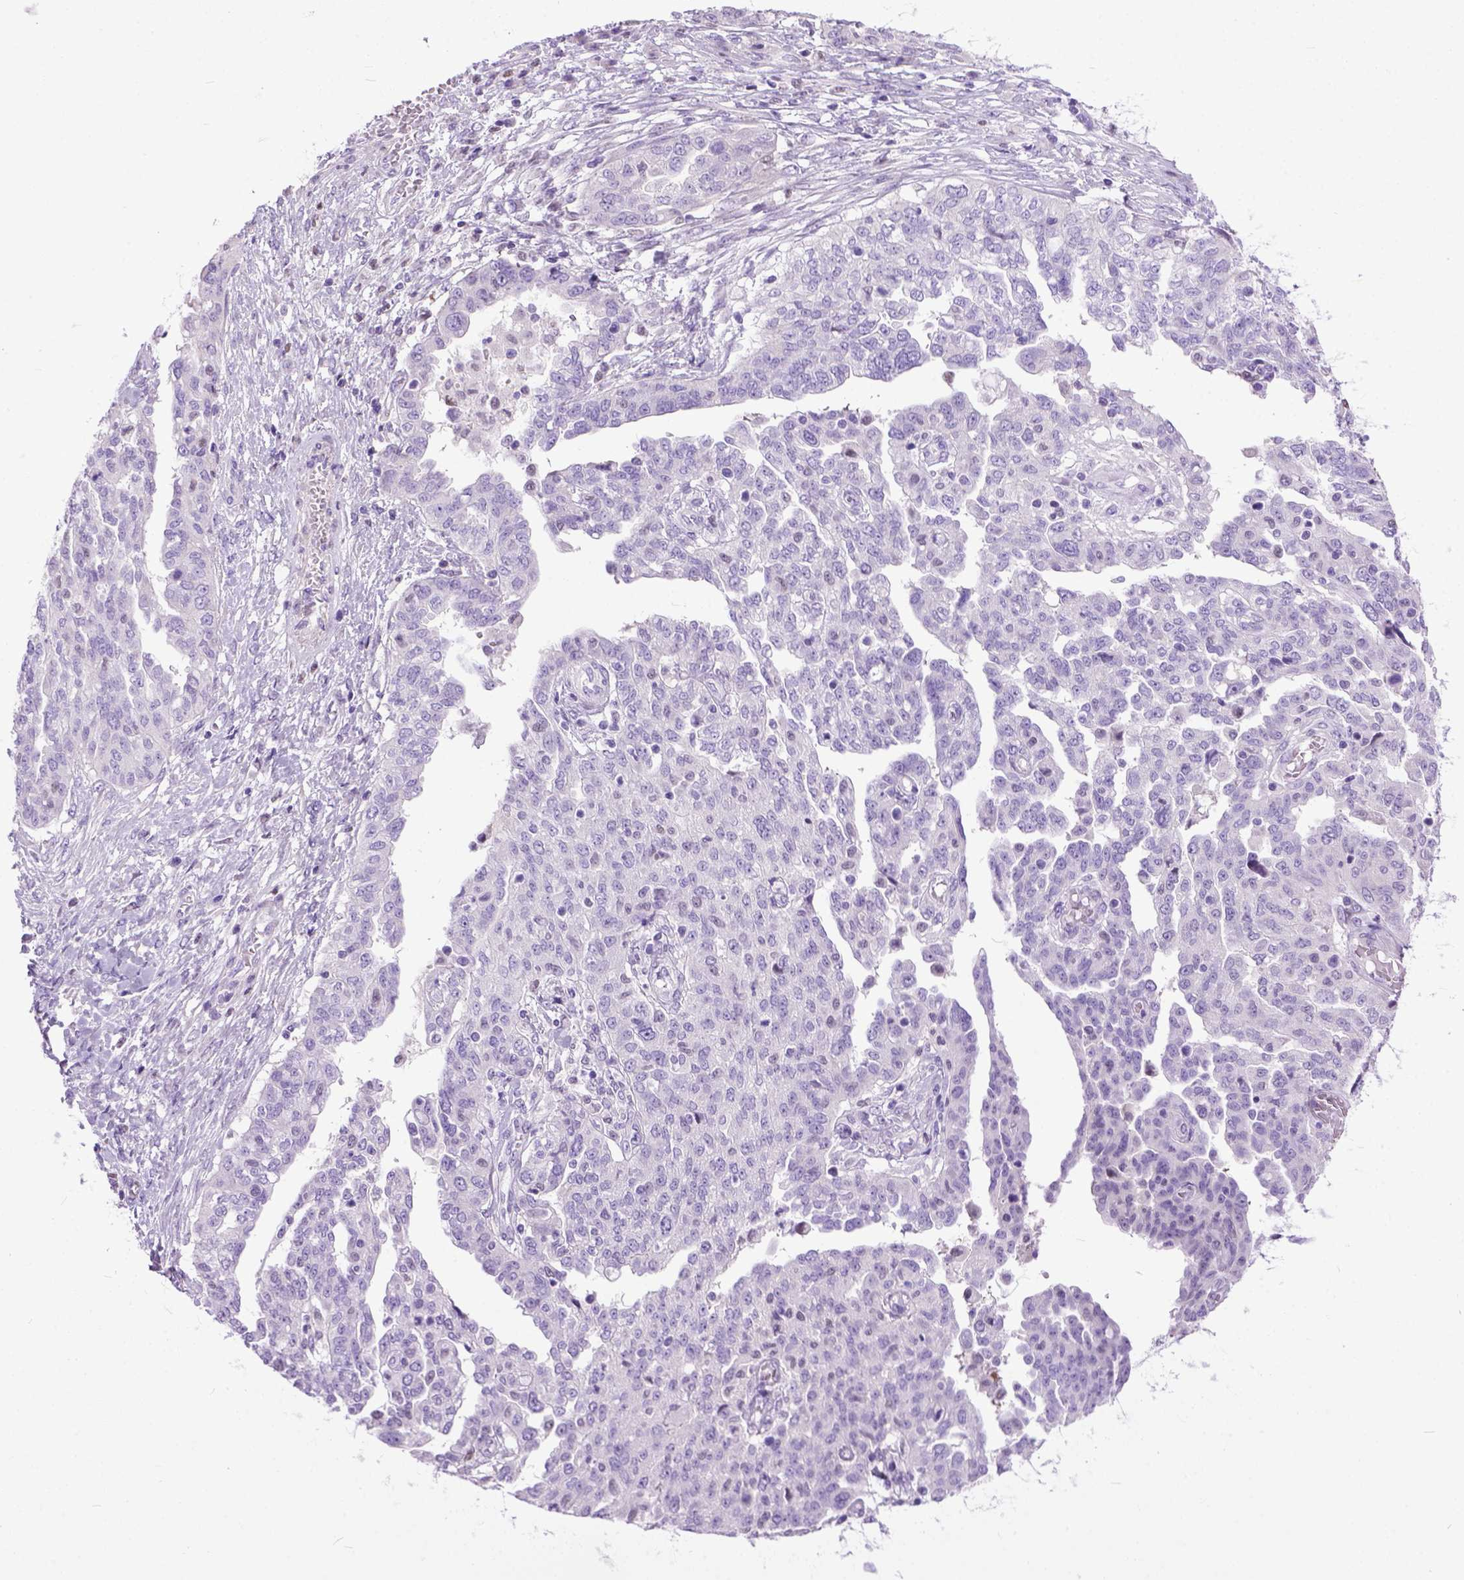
{"staining": {"intensity": "negative", "quantity": "none", "location": "none"}, "tissue": "ovarian cancer", "cell_type": "Tumor cells", "image_type": "cancer", "snomed": [{"axis": "morphology", "description": "Cystadenocarcinoma, serous, NOS"}, {"axis": "topography", "description": "Ovary"}], "caption": "A high-resolution image shows immunohistochemistry (IHC) staining of serous cystadenocarcinoma (ovarian), which exhibits no significant staining in tumor cells.", "gene": "CRB1", "patient": {"sex": "female", "age": 67}}